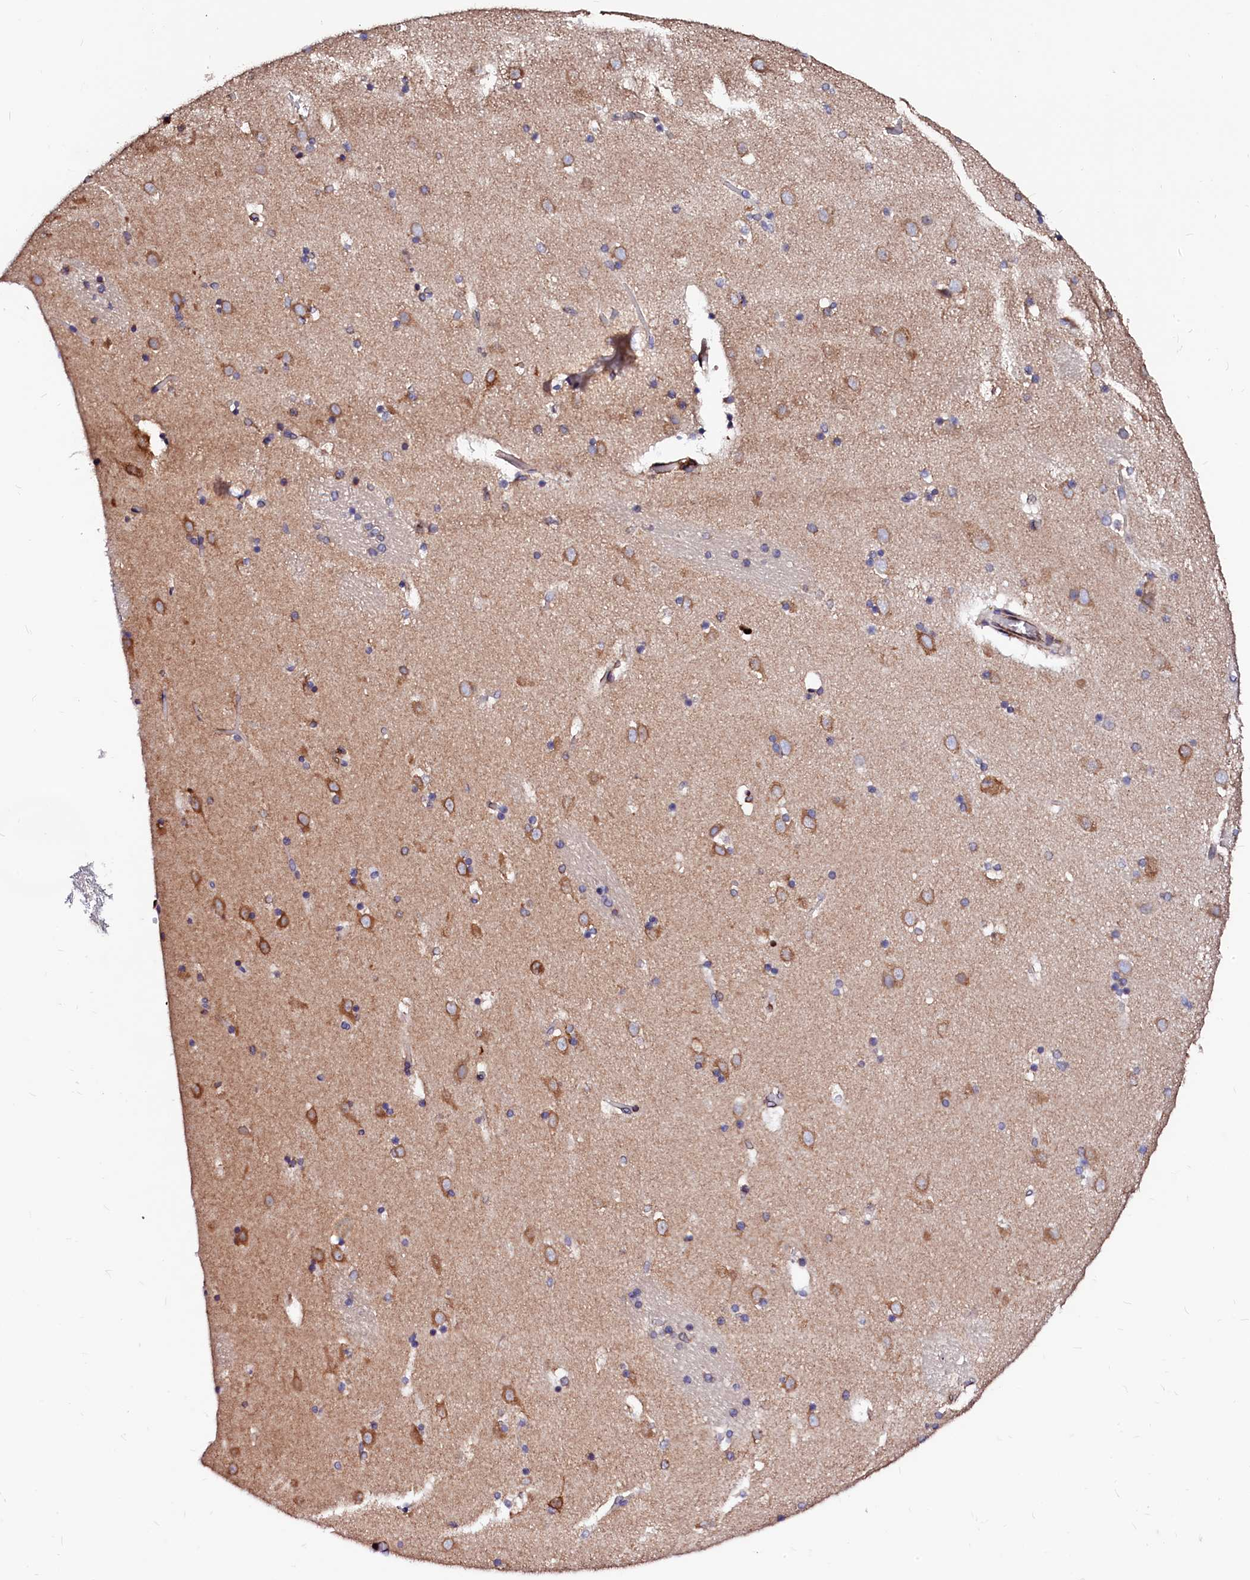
{"staining": {"intensity": "negative", "quantity": "none", "location": "none"}, "tissue": "caudate", "cell_type": "Glial cells", "image_type": "normal", "snomed": [{"axis": "morphology", "description": "Normal tissue, NOS"}, {"axis": "topography", "description": "Lateral ventricle wall"}], "caption": "High power microscopy photomicrograph of an immunohistochemistry histopathology image of normal caudate, revealing no significant staining in glial cells.", "gene": "DERL1", "patient": {"sex": "male", "age": 45}}